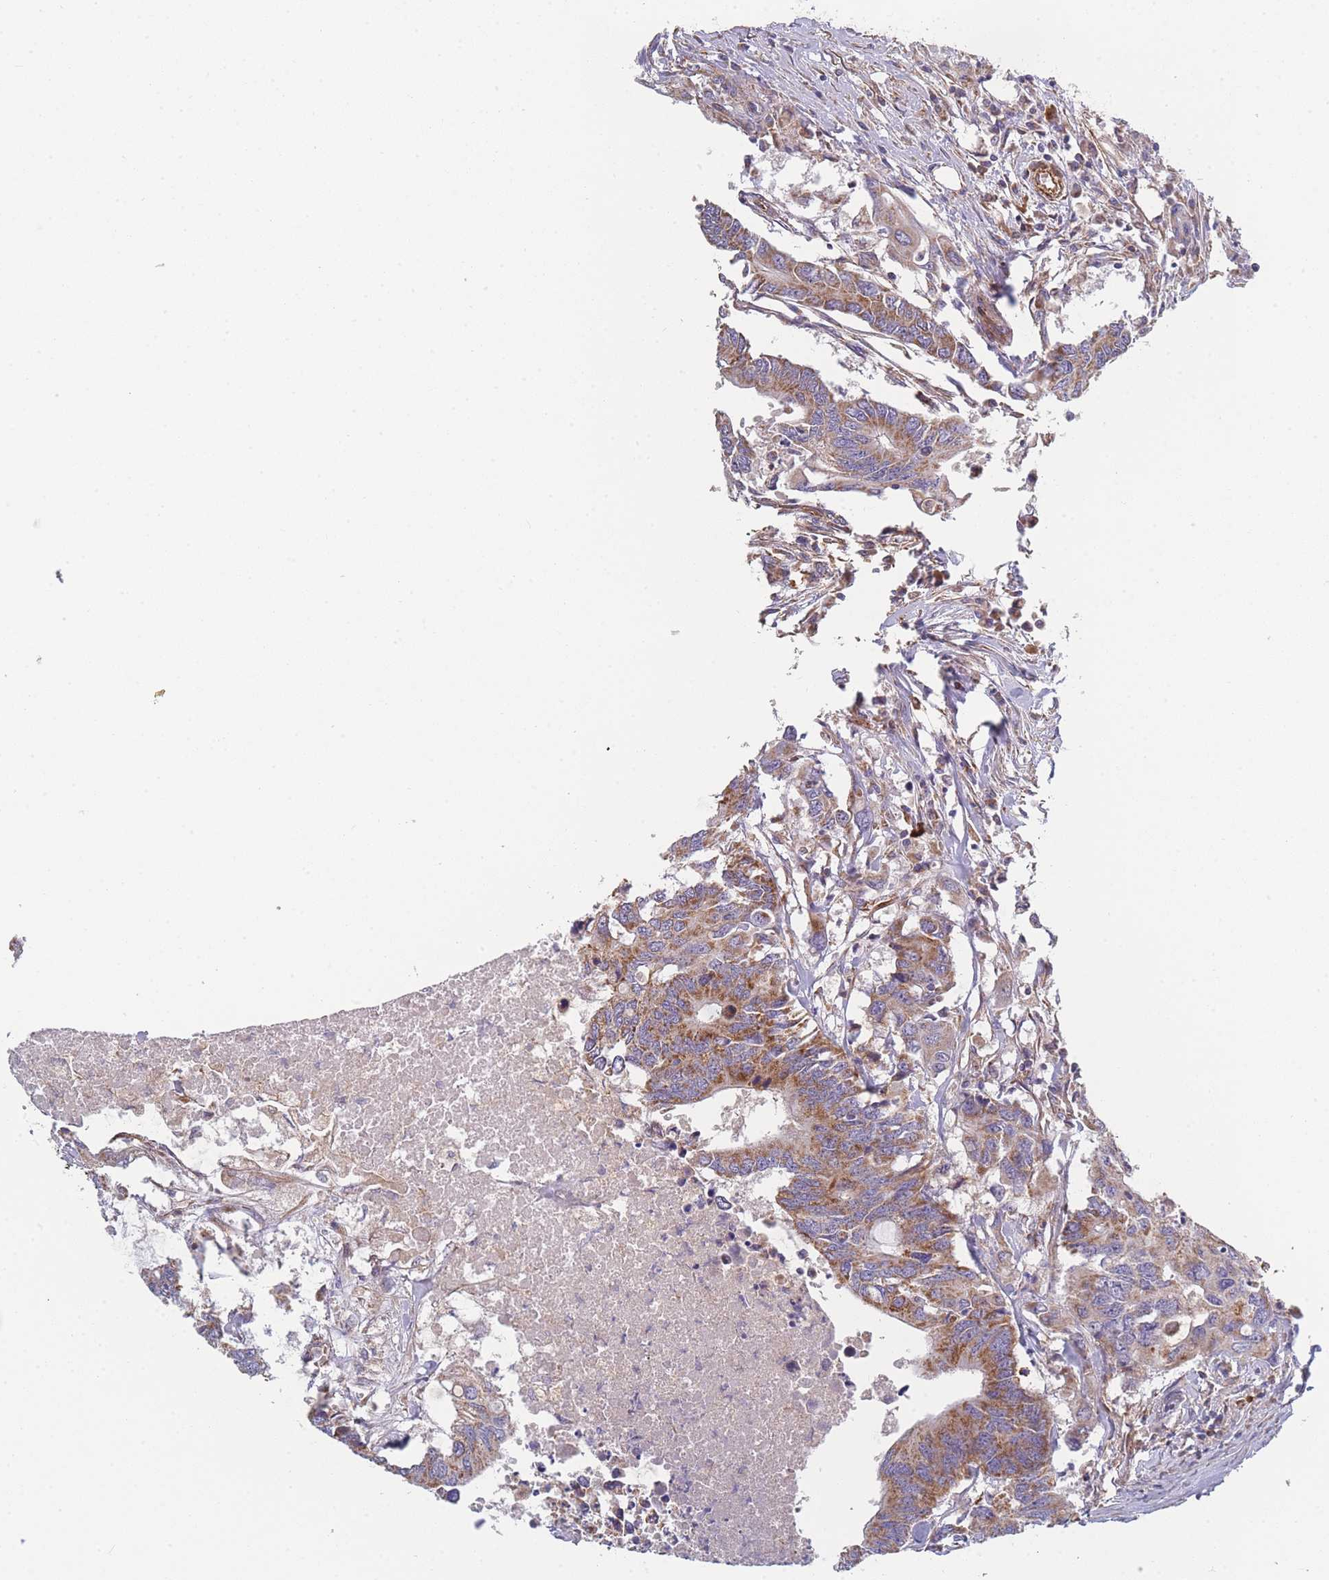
{"staining": {"intensity": "moderate", "quantity": ">75%", "location": "cytoplasmic/membranous"}, "tissue": "colorectal cancer", "cell_type": "Tumor cells", "image_type": "cancer", "snomed": [{"axis": "morphology", "description": "Adenocarcinoma, NOS"}, {"axis": "topography", "description": "Colon"}], "caption": "DAB (3,3'-diaminobenzidine) immunohistochemical staining of colorectal adenocarcinoma exhibits moderate cytoplasmic/membranous protein positivity in about >75% of tumor cells. Using DAB (brown) and hematoxylin (blue) stains, captured at high magnification using brightfield microscopy.", "gene": "MTRES1", "patient": {"sex": "male", "age": 71}}